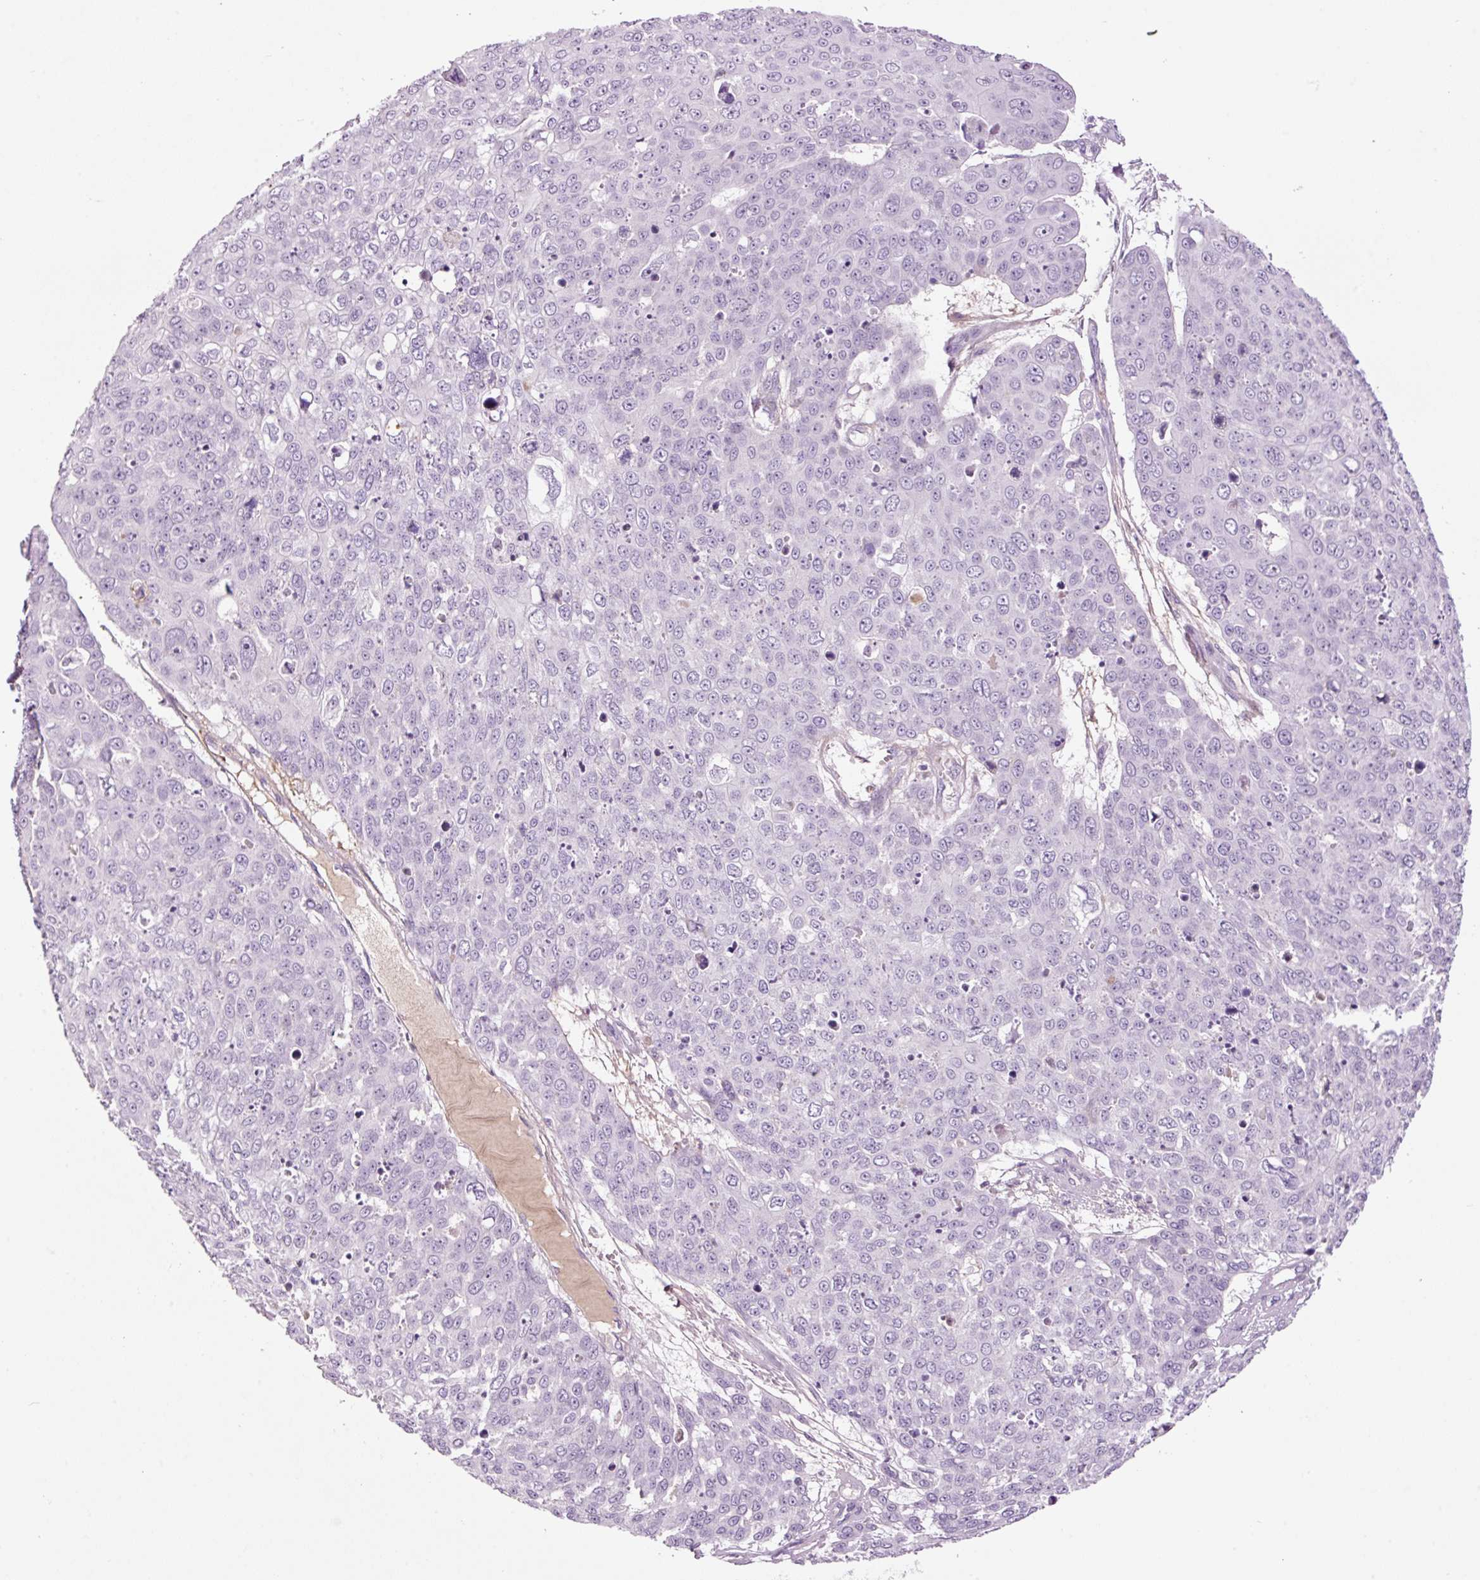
{"staining": {"intensity": "negative", "quantity": "none", "location": "none"}, "tissue": "skin cancer", "cell_type": "Tumor cells", "image_type": "cancer", "snomed": [{"axis": "morphology", "description": "Squamous cell carcinoma, NOS"}, {"axis": "topography", "description": "Skin"}], "caption": "Human skin cancer (squamous cell carcinoma) stained for a protein using IHC reveals no expression in tumor cells.", "gene": "KLF1", "patient": {"sex": "male", "age": 71}}